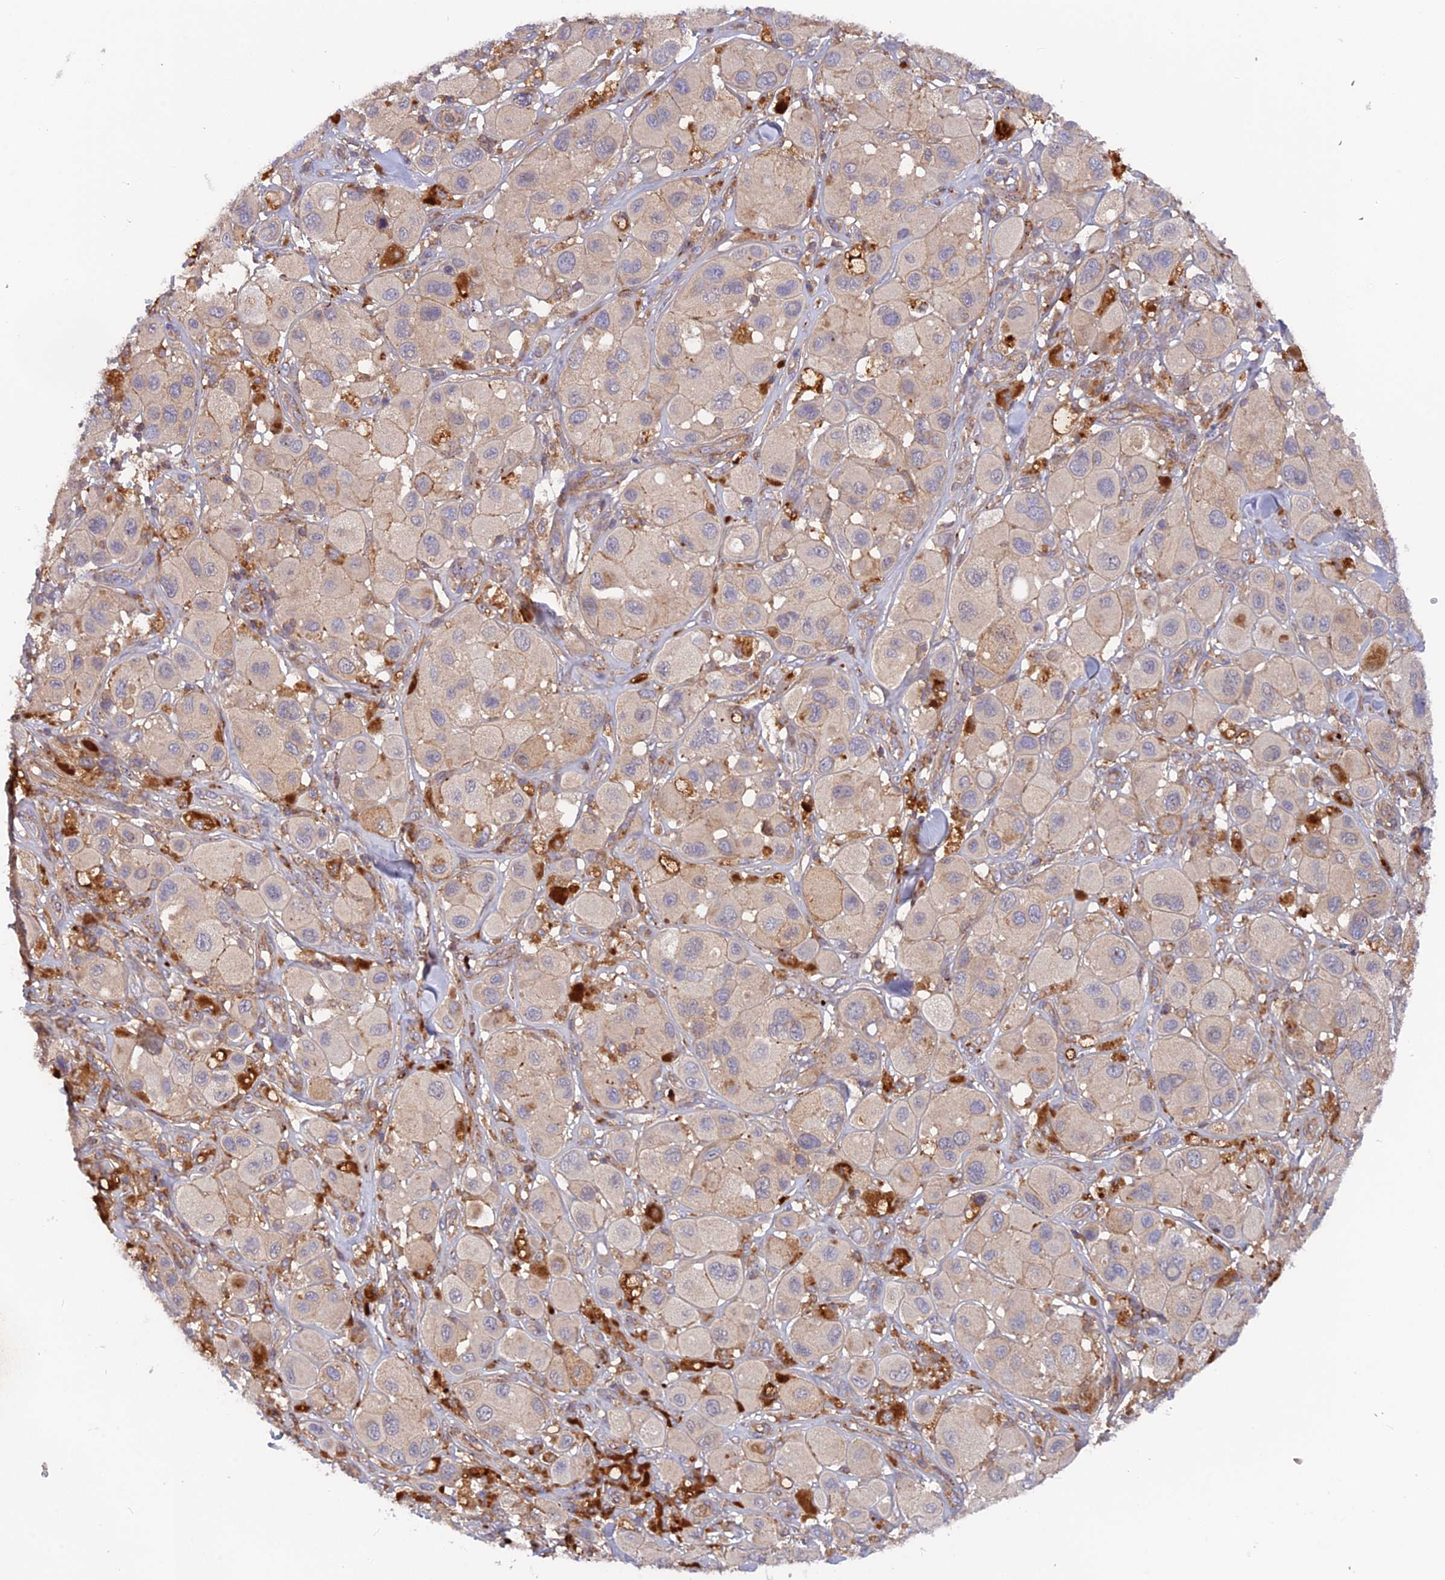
{"staining": {"intensity": "negative", "quantity": "none", "location": "none"}, "tissue": "melanoma", "cell_type": "Tumor cells", "image_type": "cancer", "snomed": [{"axis": "morphology", "description": "Malignant melanoma, Metastatic site"}, {"axis": "topography", "description": "Skin"}], "caption": "IHC image of neoplastic tissue: melanoma stained with DAB displays no significant protein staining in tumor cells.", "gene": "CPNE7", "patient": {"sex": "male", "age": 41}}